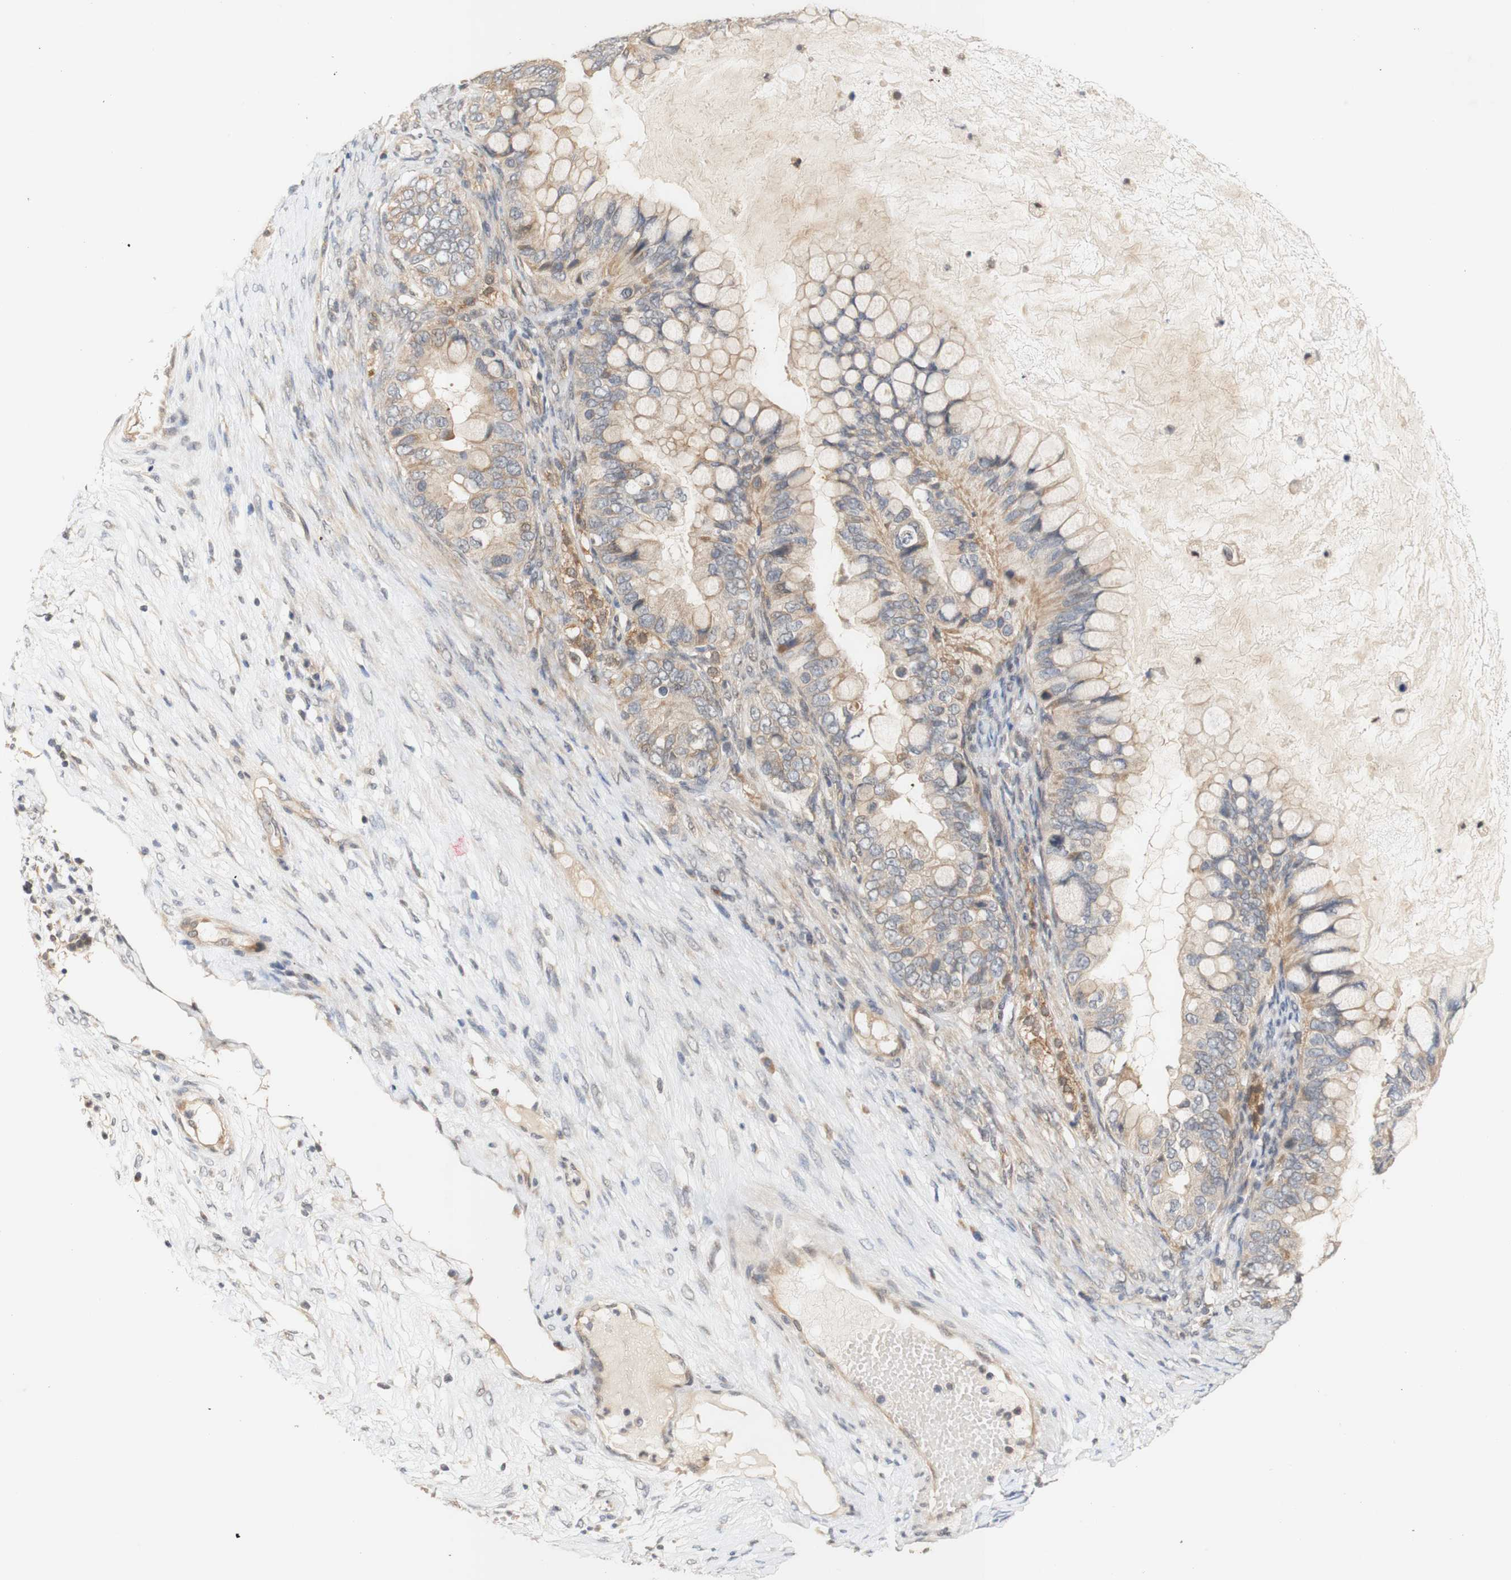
{"staining": {"intensity": "moderate", "quantity": ">75%", "location": "cytoplasmic/membranous"}, "tissue": "ovarian cancer", "cell_type": "Tumor cells", "image_type": "cancer", "snomed": [{"axis": "morphology", "description": "Cystadenocarcinoma, mucinous, NOS"}, {"axis": "topography", "description": "Ovary"}], "caption": "A photomicrograph of human ovarian mucinous cystadenocarcinoma stained for a protein demonstrates moderate cytoplasmic/membranous brown staining in tumor cells.", "gene": "PIN1", "patient": {"sex": "female", "age": 80}}